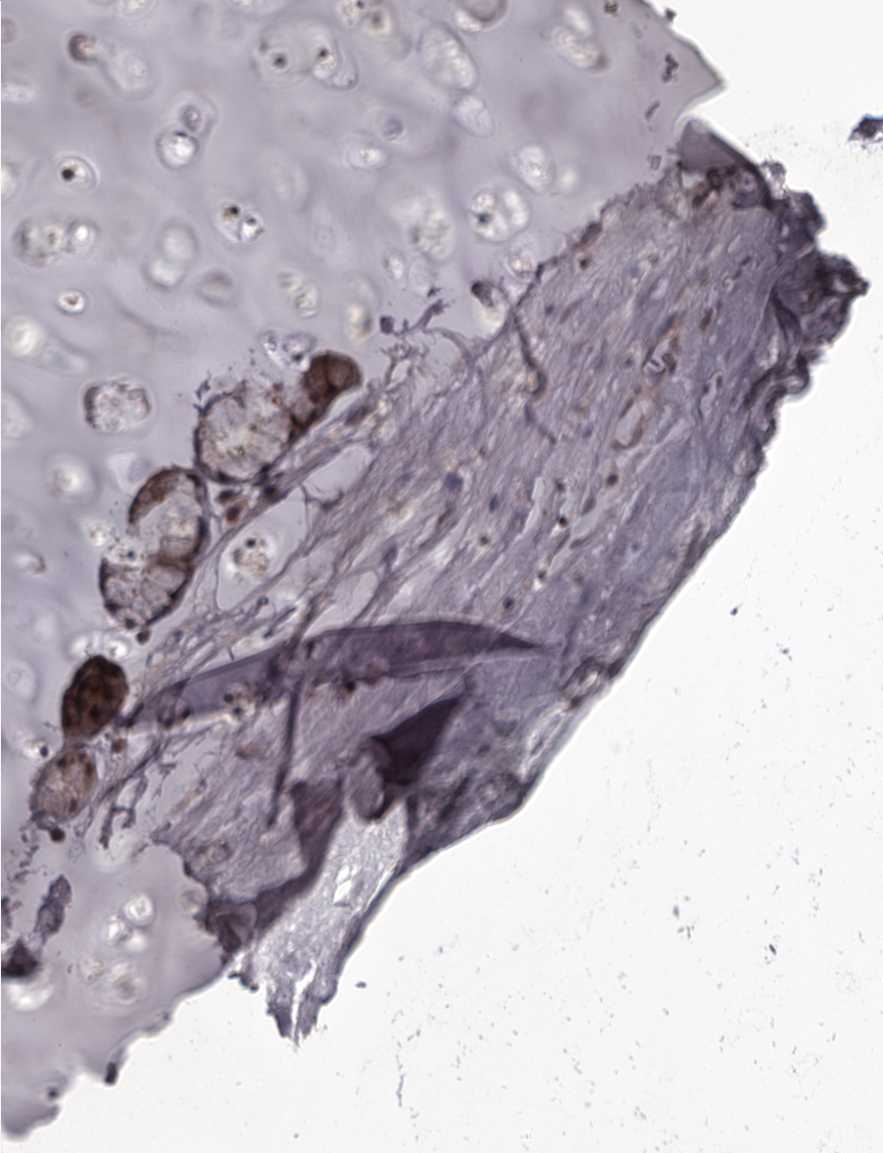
{"staining": {"intensity": "negative", "quantity": "none", "location": "none"}, "tissue": "adipose tissue", "cell_type": "Adipocytes", "image_type": "normal", "snomed": [{"axis": "morphology", "description": "Normal tissue, NOS"}, {"axis": "topography", "description": "Cartilage tissue"}], "caption": "Immunohistochemical staining of normal adipose tissue reveals no significant staining in adipocytes. (DAB (3,3'-diaminobenzidine) immunohistochemistry (IHC), high magnification).", "gene": "GLRX3", "patient": {"sex": "female", "age": 63}}